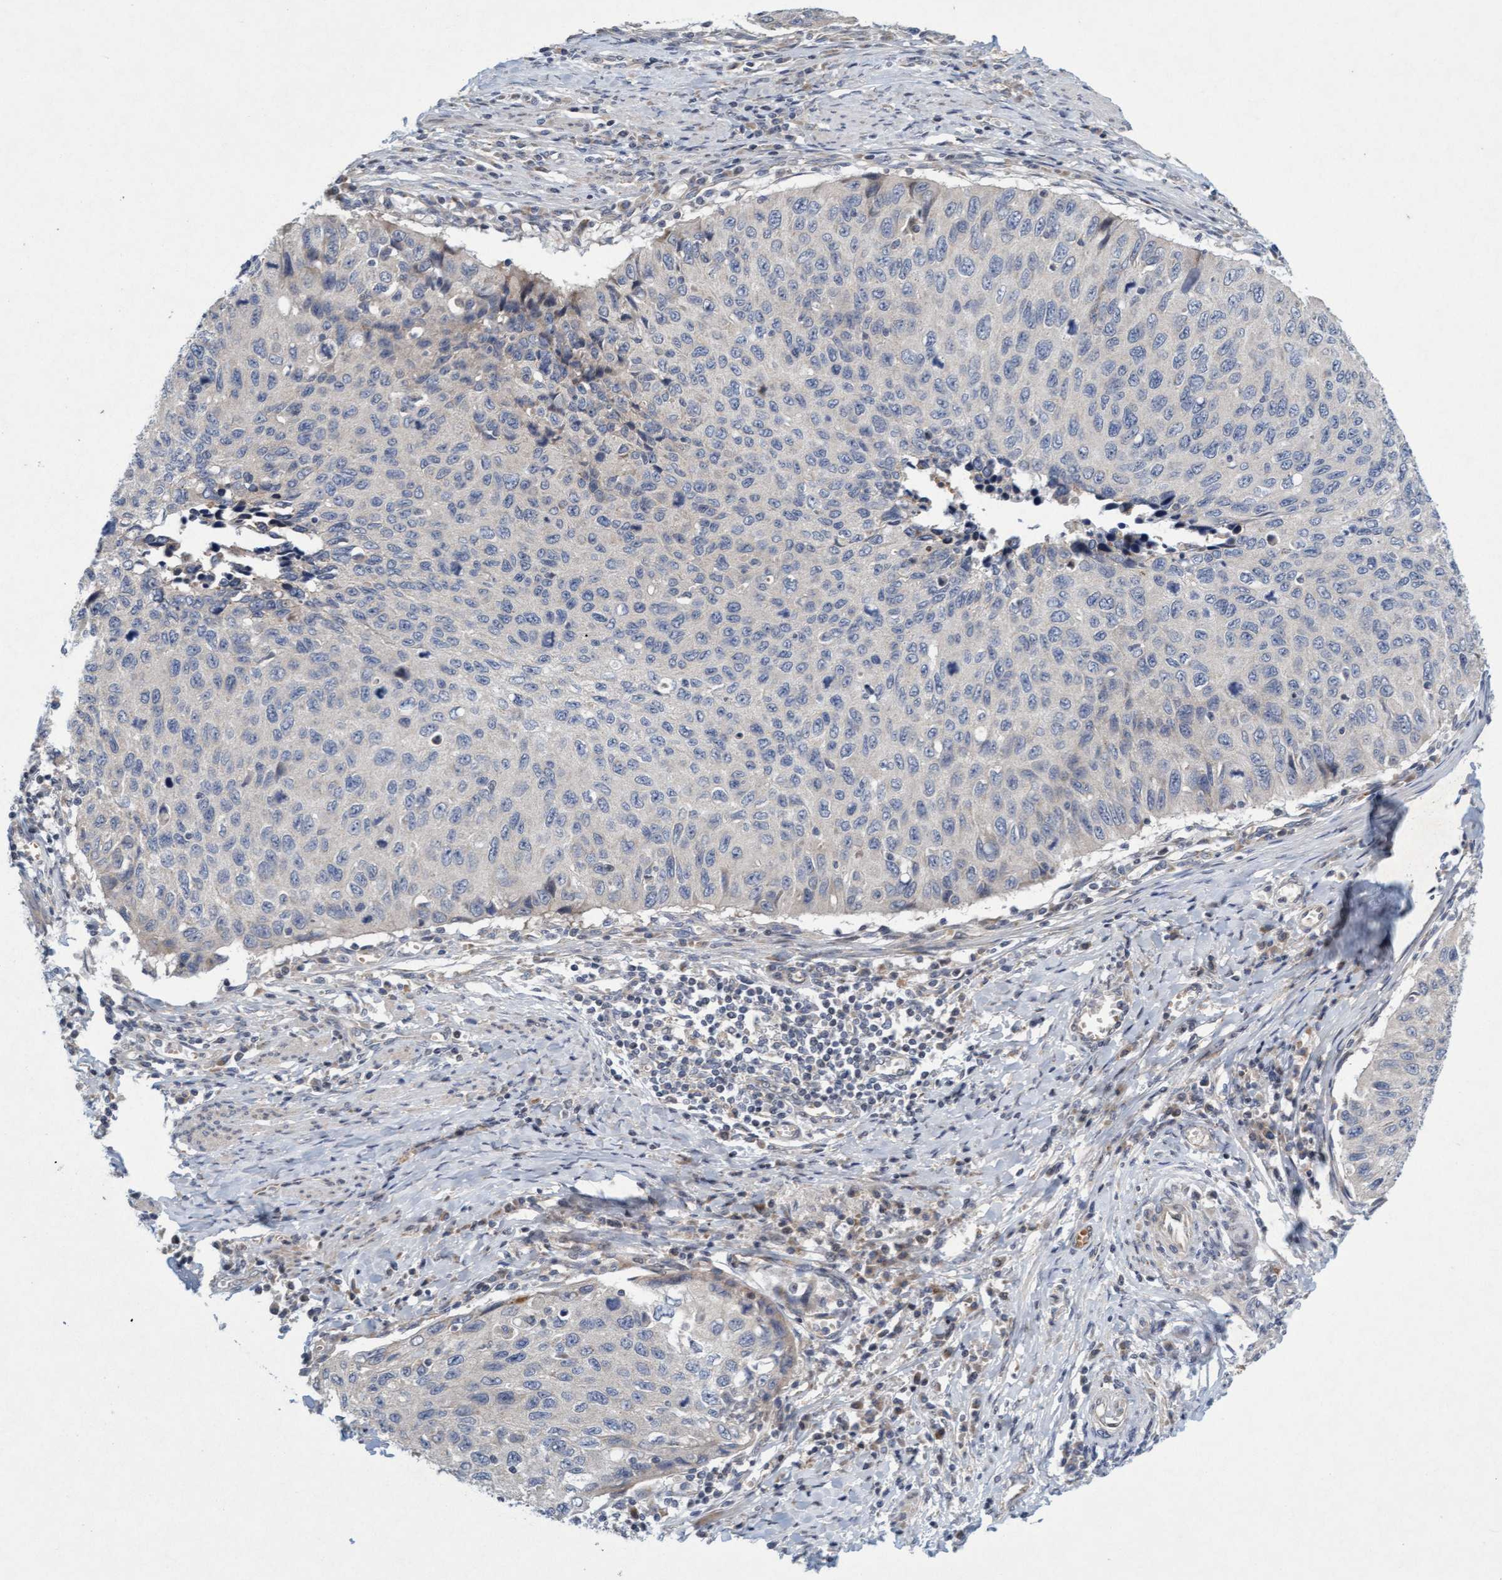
{"staining": {"intensity": "negative", "quantity": "none", "location": "none"}, "tissue": "cervical cancer", "cell_type": "Tumor cells", "image_type": "cancer", "snomed": [{"axis": "morphology", "description": "Squamous cell carcinoma, NOS"}, {"axis": "topography", "description": "Cervix"}], "caption": "IHC of cervical cancer (squamous cell carcinoma) exhibits no staining in tumor cells.", "gene": "DDHD2", "patient": {"sex": "female", "age": 53}}